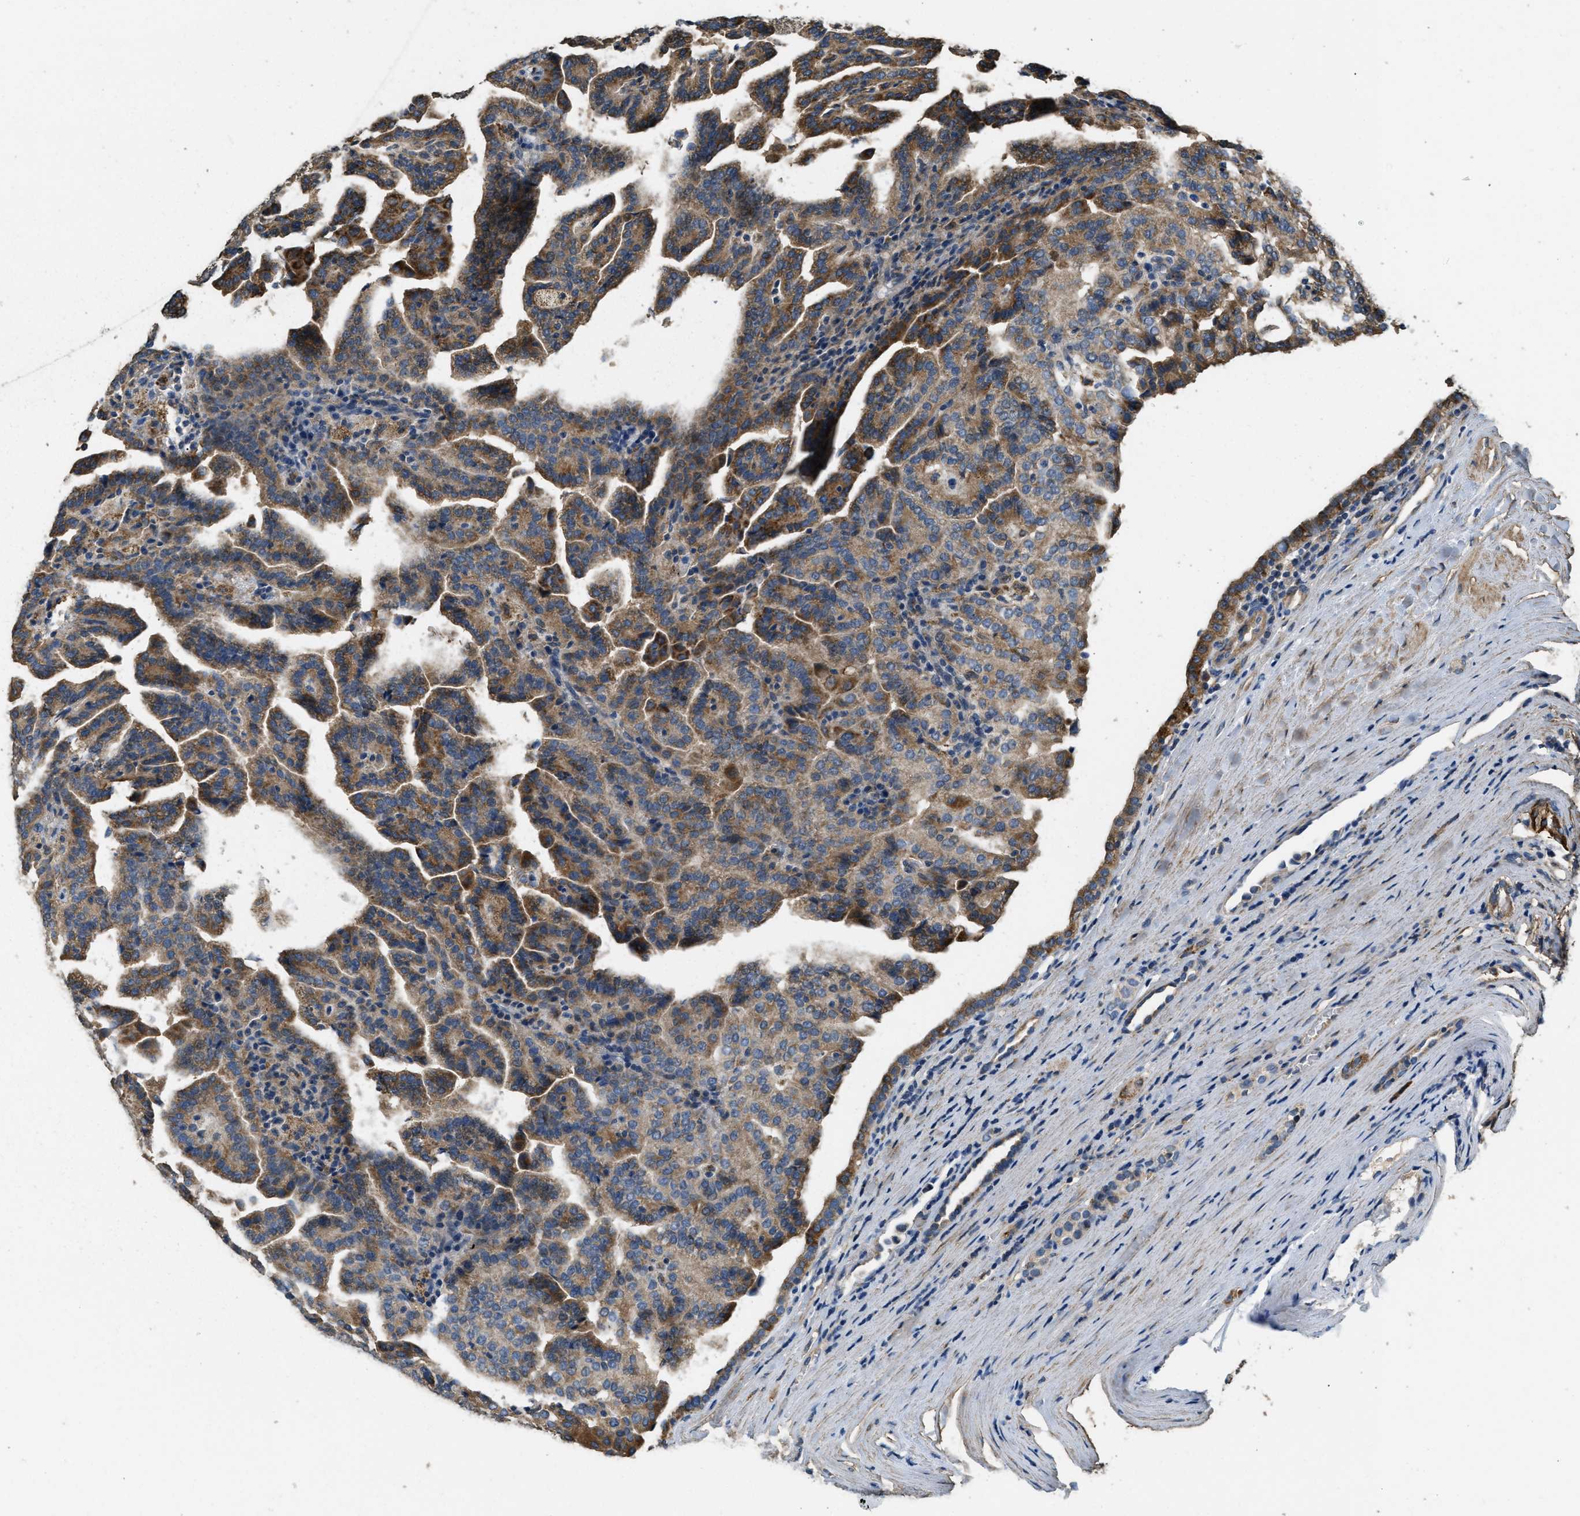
{"staining": {"intensity": "moderate", "quantity": ">75%", "location": "cytoplasmic/membranous"}, "tissue": "renal cancer", "cell_type": "Tumor cells", "image_type": "cancer", "snomed": [{"axis": "morphology", "description": "Adenocarcinoma, NOS"}, {"axis": "topography", "description": "Kidney"}], "caption": "The micrograph demonstrates a brown stain indicating the presence of a protein in the cytoplasmic/membranous of tumor cells in renal adenocarcinoma.", "gene": "THBS2", "patient": {"sex": "male", "age": 61}}